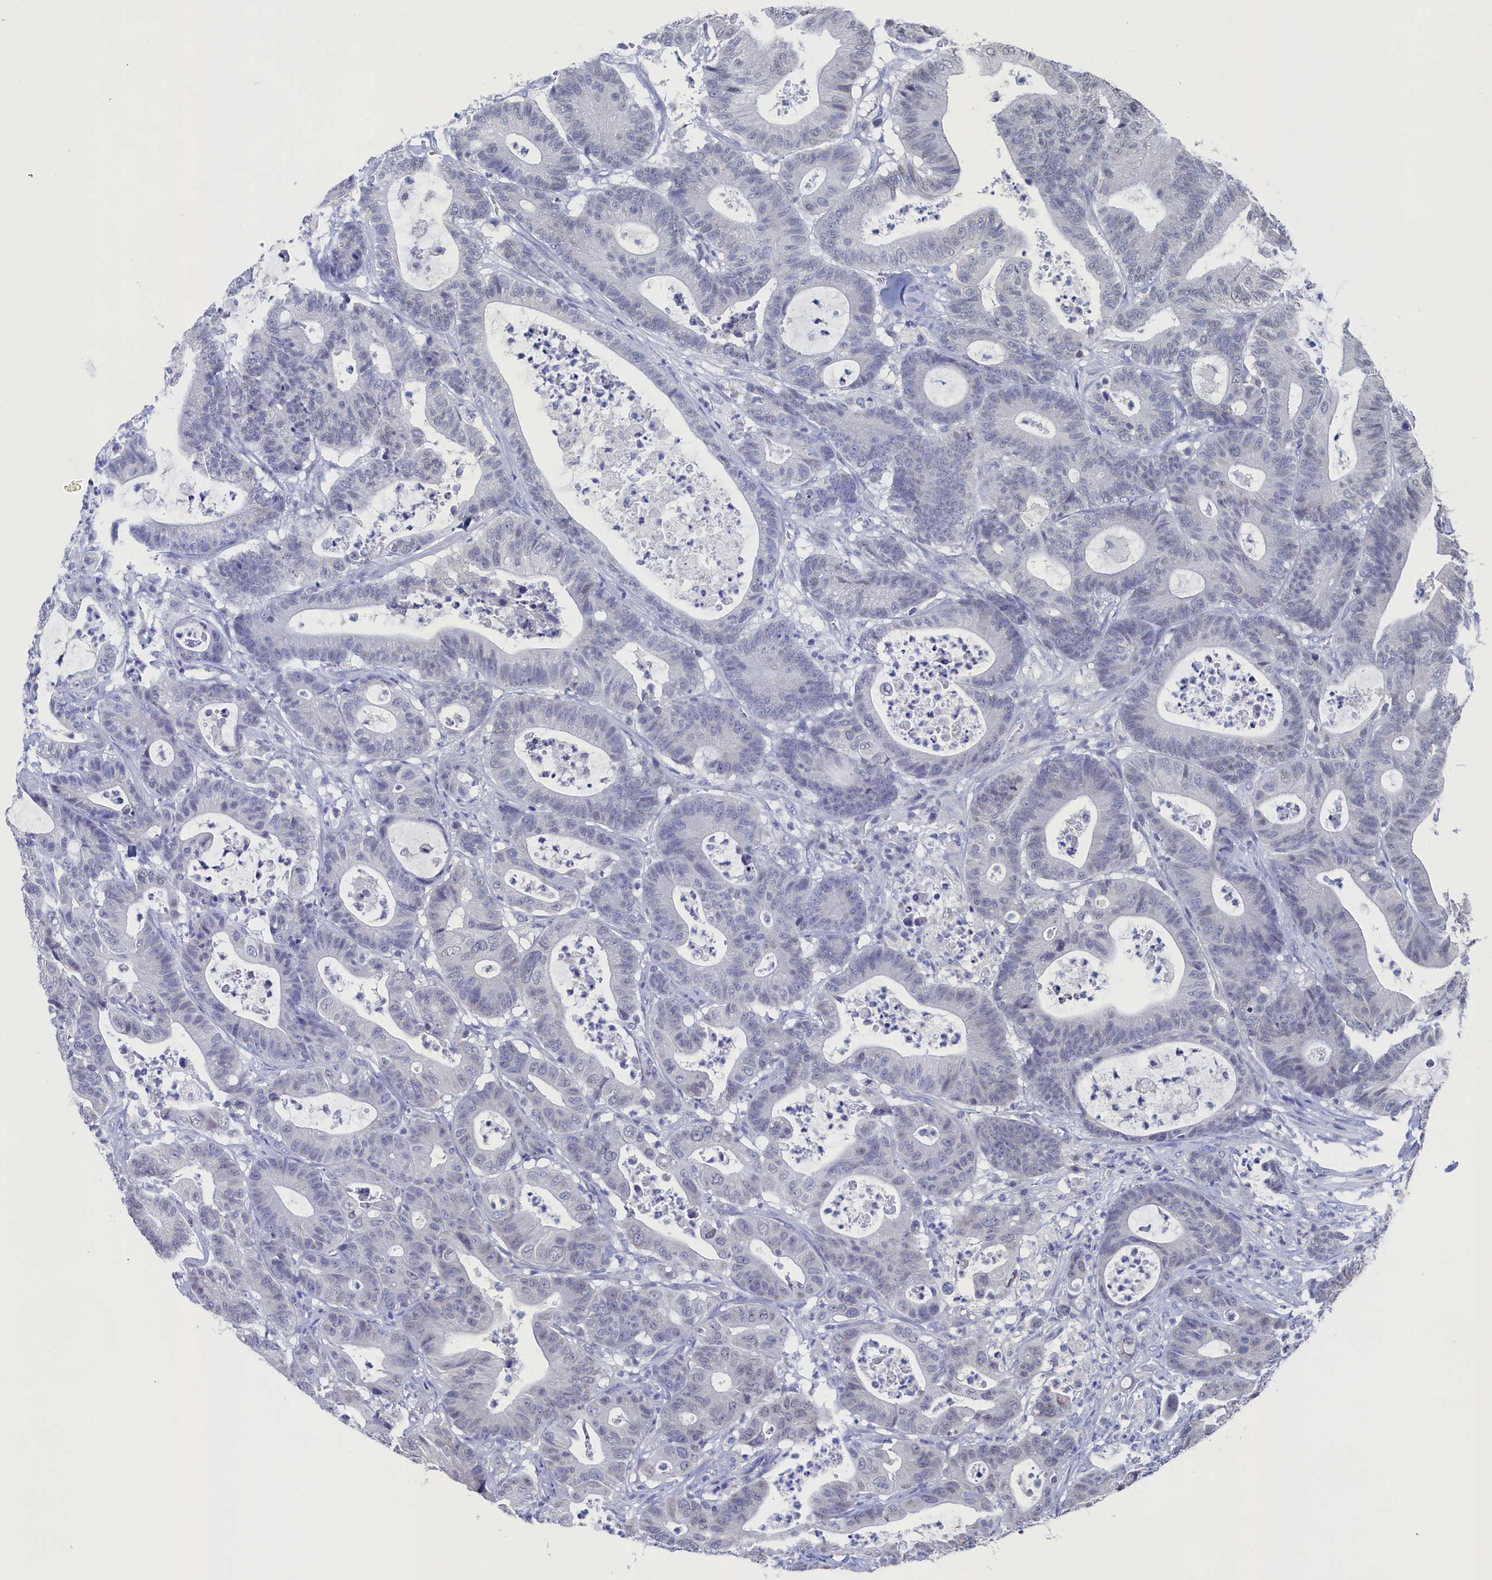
{"staining": {"intensity": "negative", "quantity": "none", "location": "none"}, "tissue": "colorectal cancer", "cell_type": "Tumor cells", "image_type": "cancer", "snomed": [{"axis": "morphology", "description": "Adenocarcinoma, NOS"}, {"axis": "topography", "description": "Colon"}], "caption": "Immunohistochemistry micrograph of colorectal cancer stained for a protein (brown), which shows no positivity in tumor cells.", "gene": "C11orf54", "patient": {"sex": "female", "age": 84}}